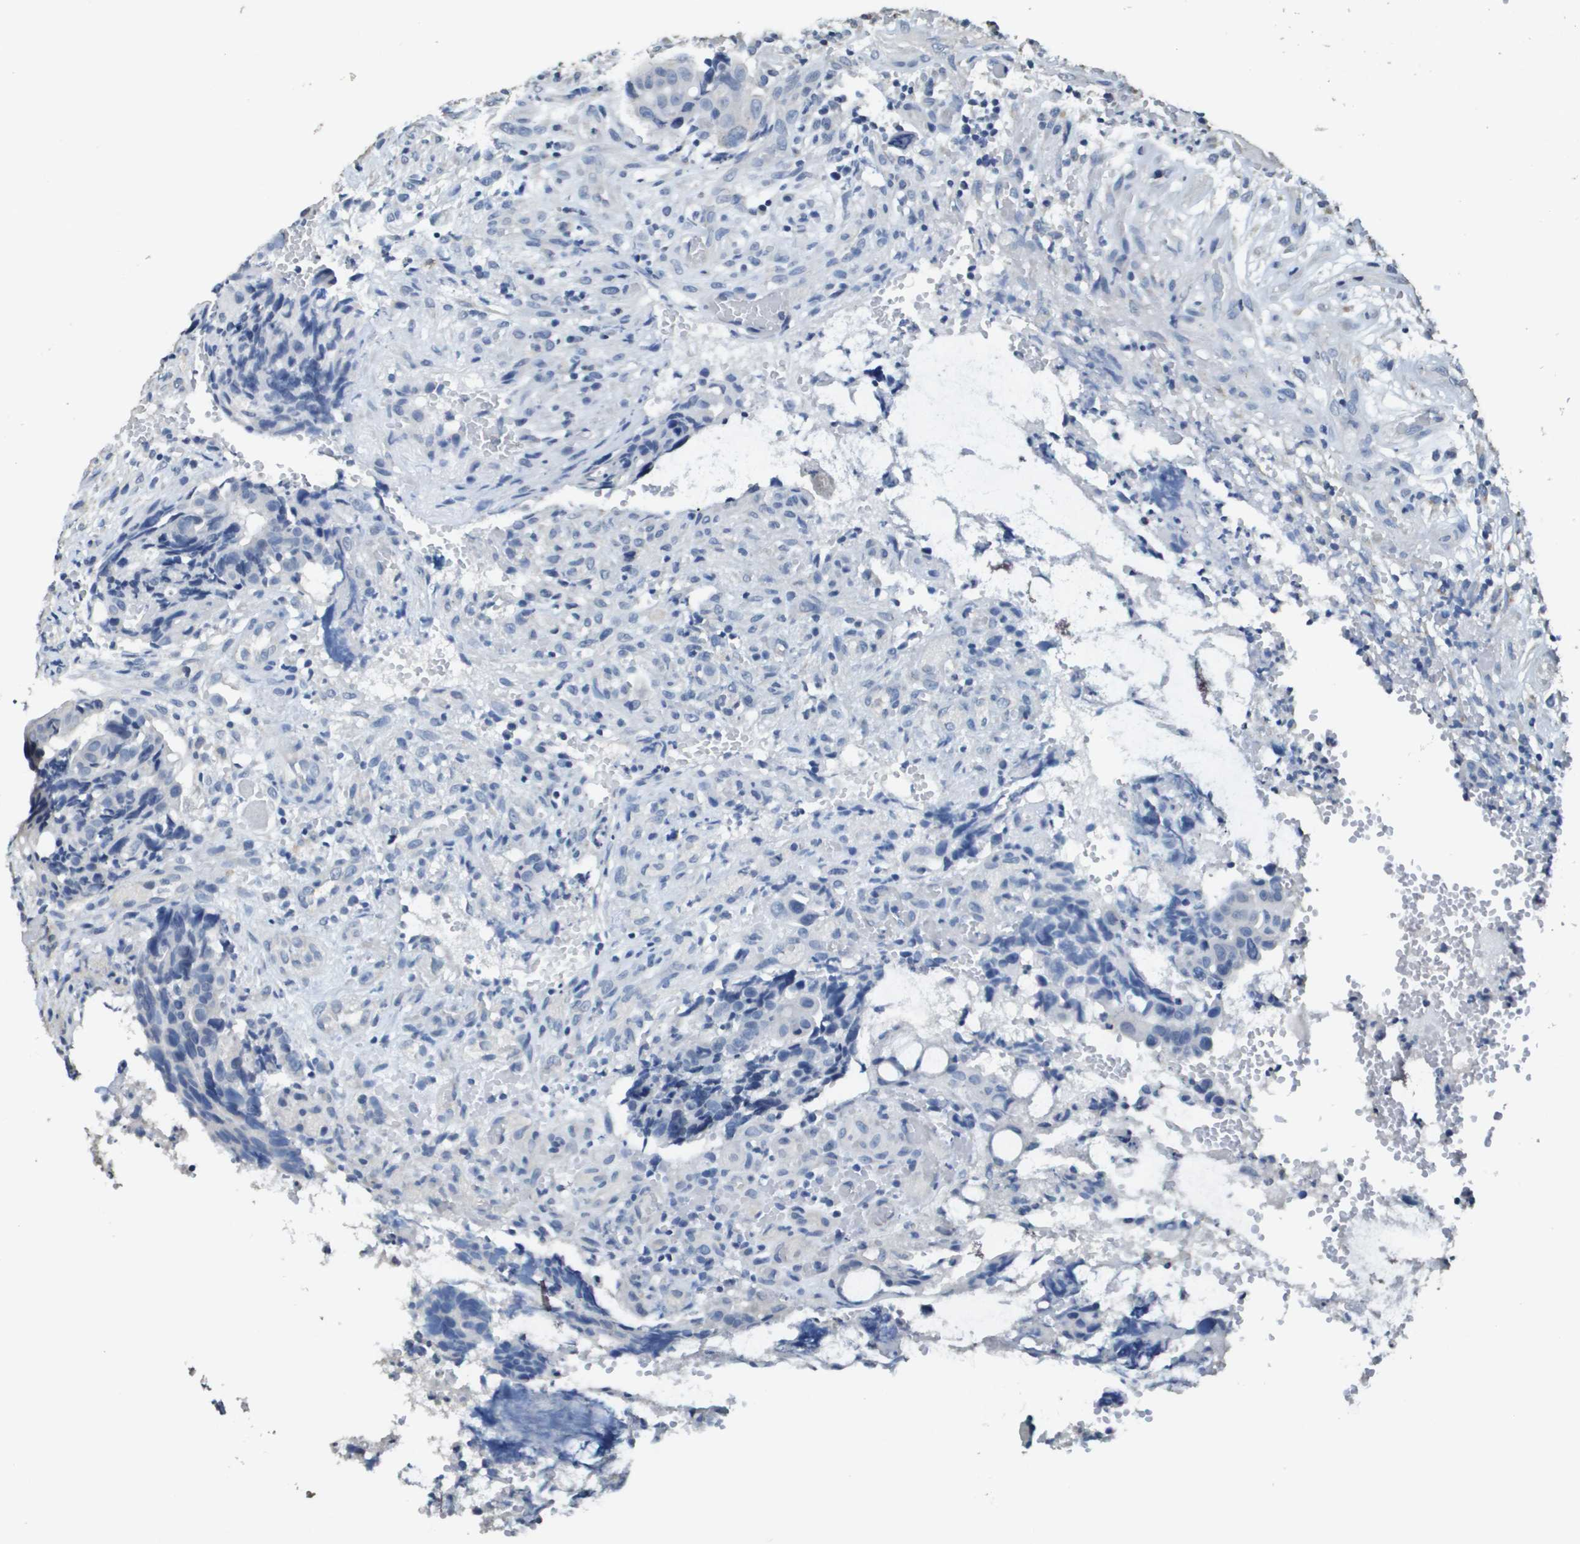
{"staining": {"intensity": "negative", "quantity": "none", "location": "none"}, "tissue": "colorectal cancer", "cell_type": "Tumor cells", "image_type": "cancer", "snomed": [{"axis": "morphology", "description": "Adenocarcinoma, NOS"}, {"axis": "topography", "description": "Colon"}], "caption": "This is a micrograph of immunohistochemistry (IHC) staining of colorectal cancer, which shows no expression in tumor cells.", "gene": "MT3", "patient": {"sex": "female", "age": 57}}